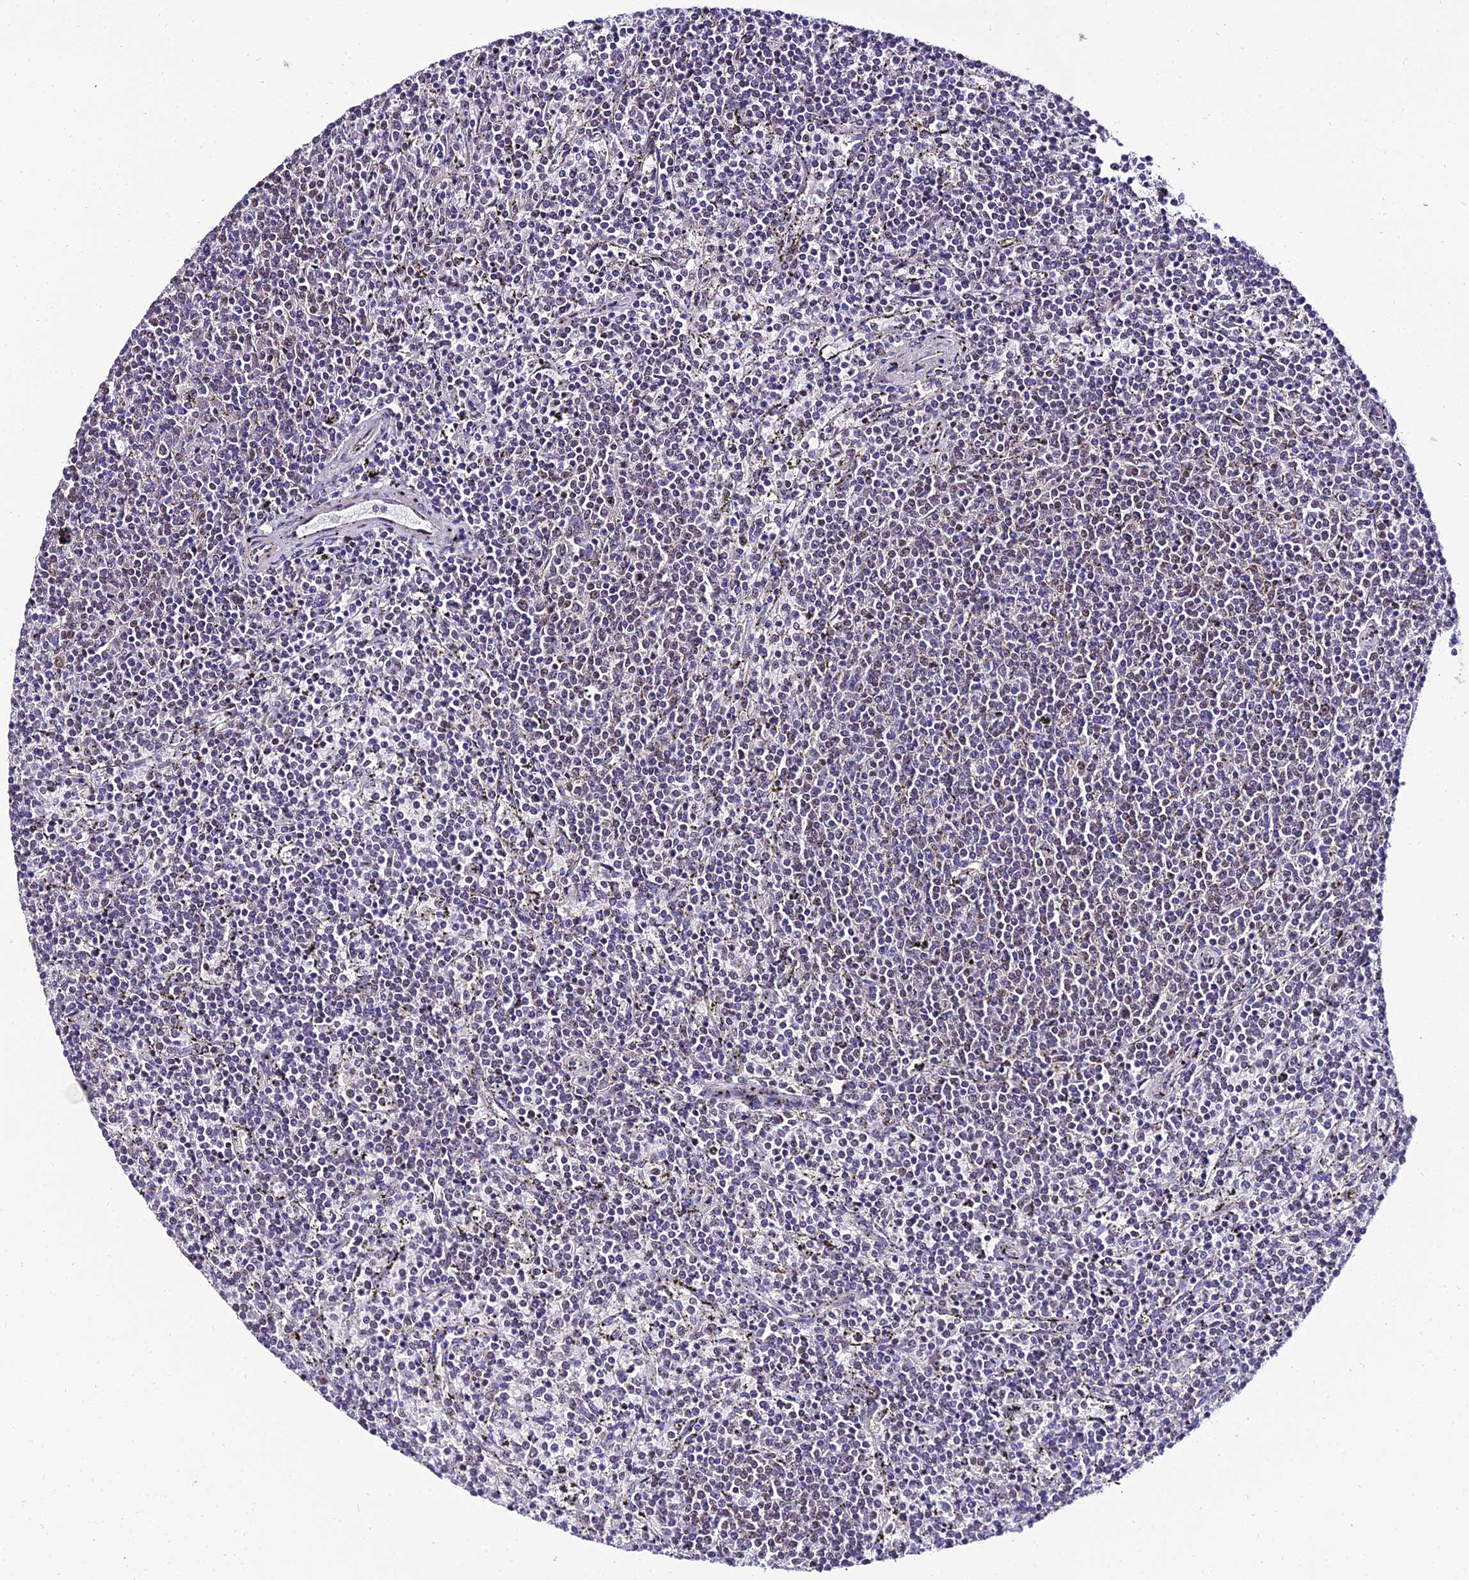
{"staining": {"intensity": "weak", "quantity": "<25%", "location": "nuclear"}, "tissue": "lymphoma", "cell_type": "Tumor cells", "image_type": "cancer", "snomed": [{"axis": "morphology", "description": "Malignant lymphoma, non-Hodgkin's type, Low grade"}, {"axis": "topography", "description": "Spleen"}], "caption": "This is an immunohistochemistry image of human lymphoma. There is no expression in tumor cells.", "gene": "SHQ1", "patient": {"sex": "female", "age": 50}}